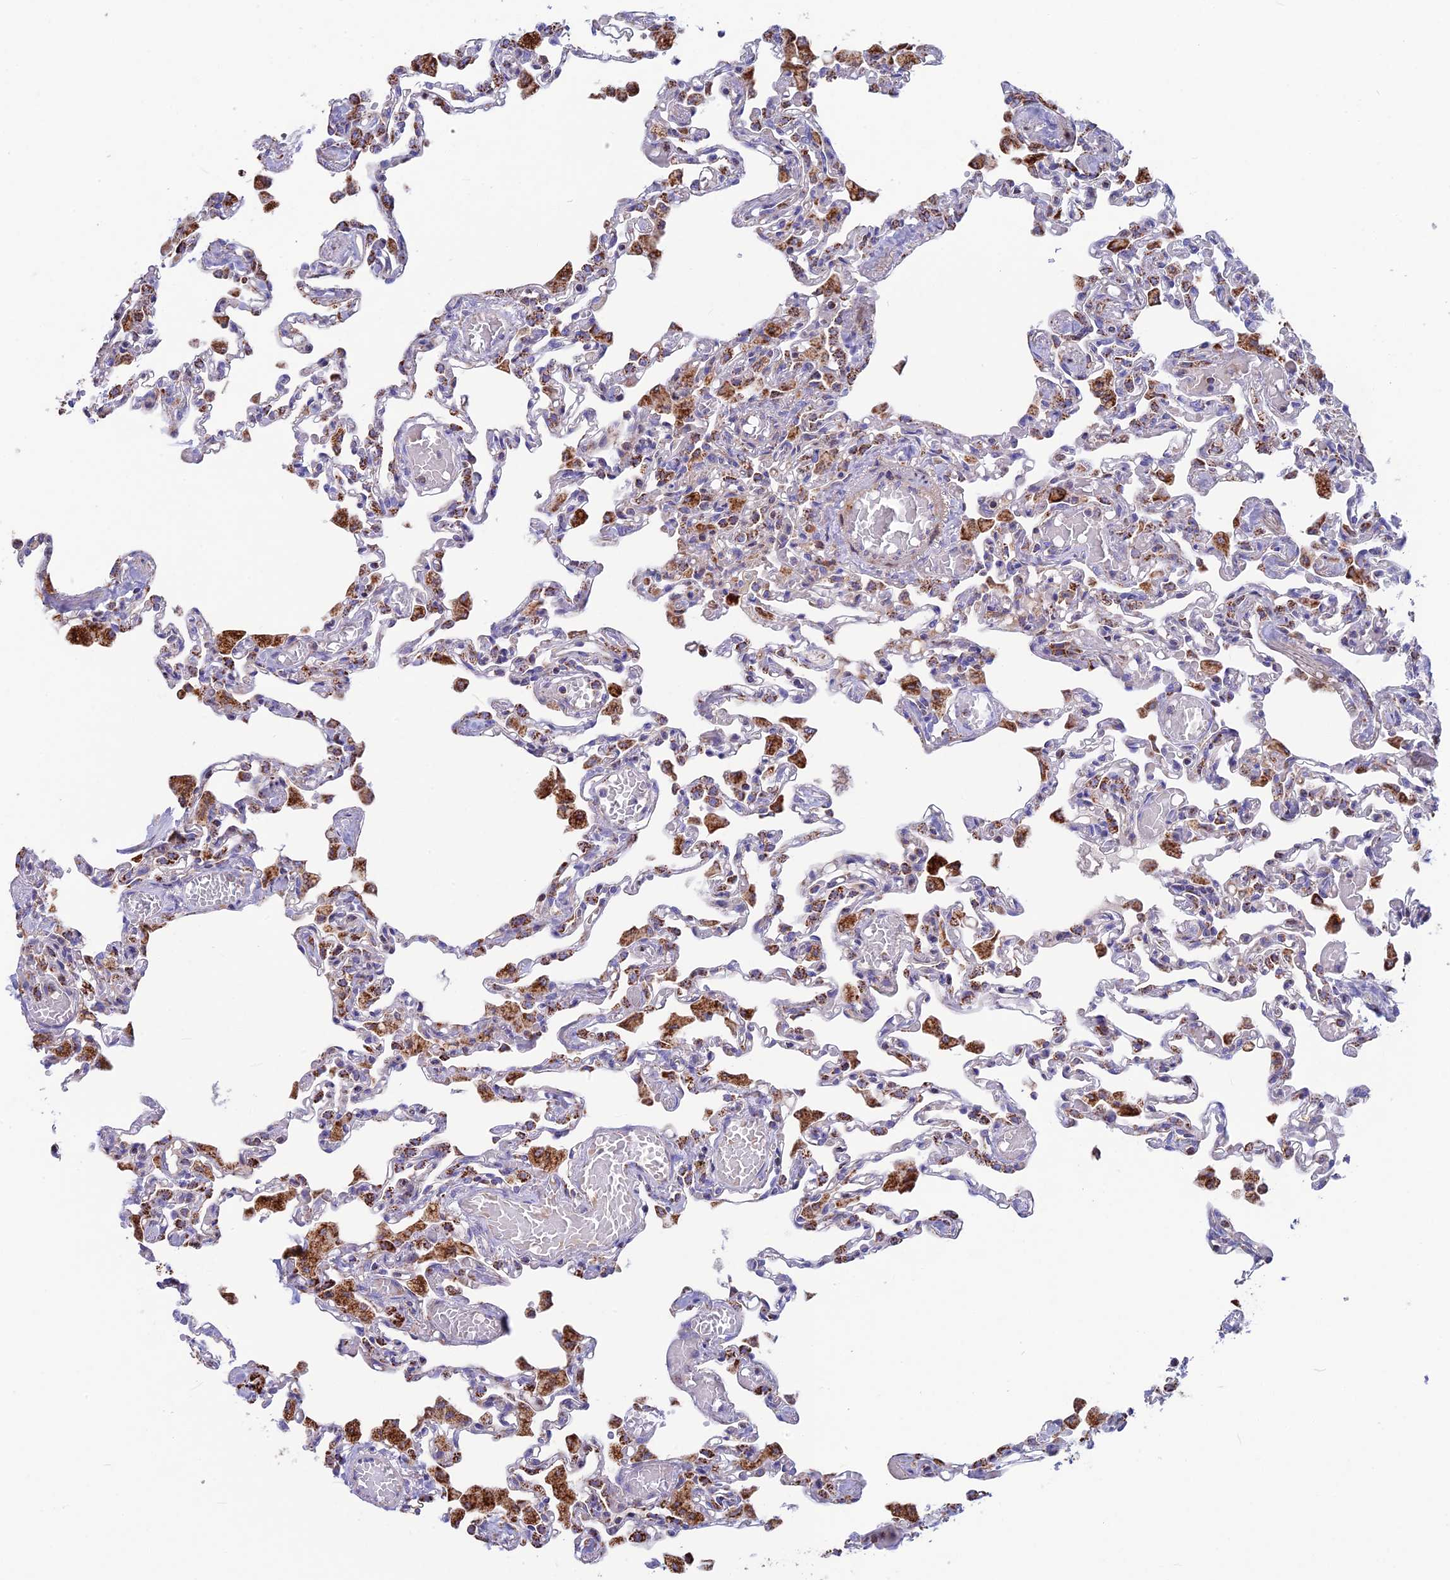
{"staining": {"intensity": "moderate", "quantity": "<25%", "location": "cytoplasmic/membranous"}, "tissue": "lung", "cell_type": "Alveolar cells", "image_type": "normal", "snomed": [{"axis": "morphology", "description": "Normal tissue, NOS"}, {"axis": "topography", "description": "Bronchus"}, {"axis": "topography", "description": "Lung"}], "caption": "Normal lung reveals moderate cytoplasmic/membranous staining in approximately <25% of alveolar cells.", "gene": "CS", "patient": {"sex": "female", "age": 49}}